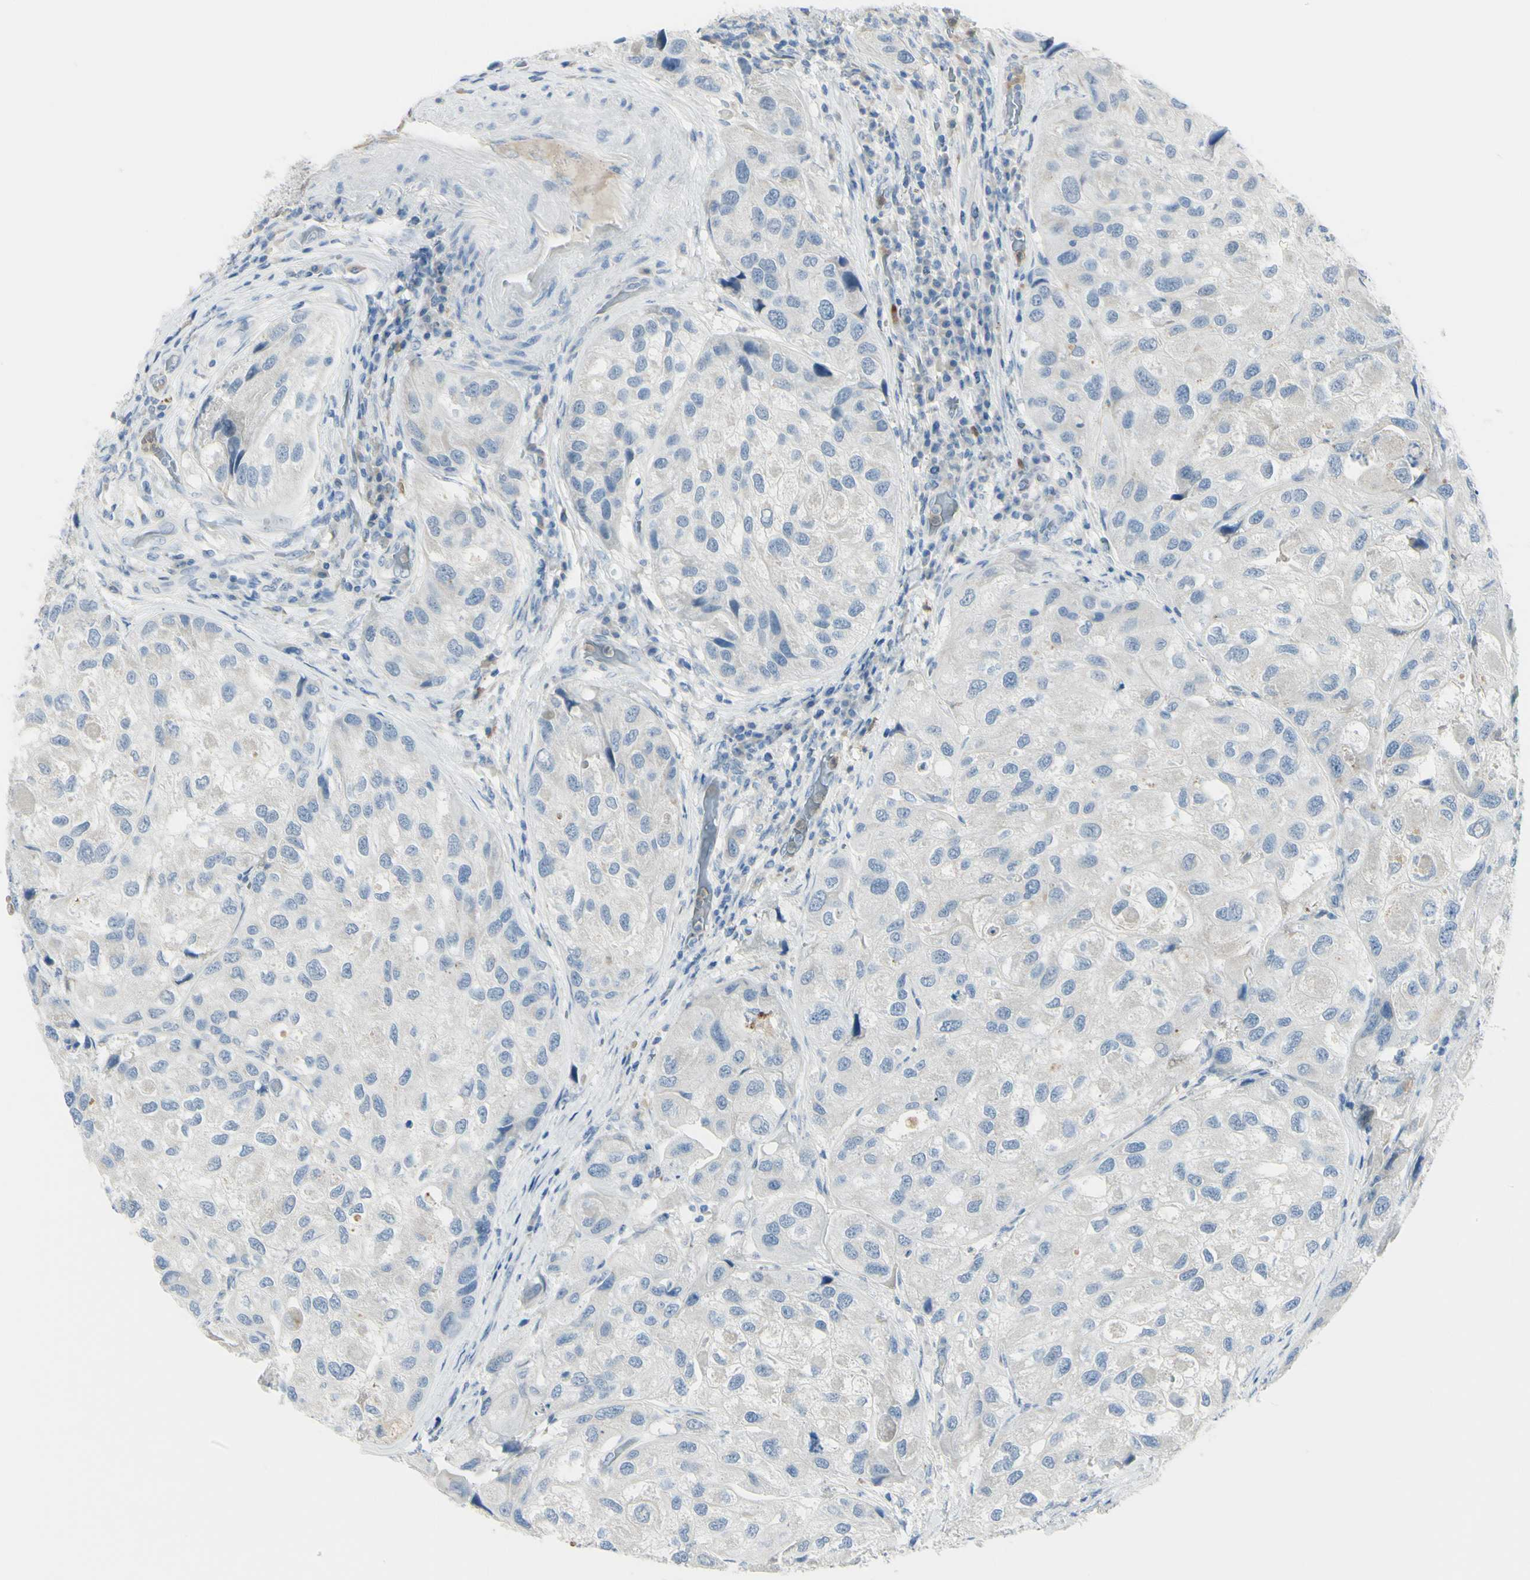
{"staining": {"intensity": "negative", "quantity": "none", "location": "none"}, "tissue": "urothelial cancer", "cell_type": "Tumor cells", "image_type": "cancer", "snomed": [{"axis": "morphology", "description": "Urothelial carcinoma, High grade"}, {"axis": "topography", "description": "Urinary bladder"}], "caption": "Protein analysis of high-grade urothelial carcinoma demonstrates no significant positivity in tumor cells.", "gene": "ZNF557", "patient": {"sex": "female", "age": 64}}